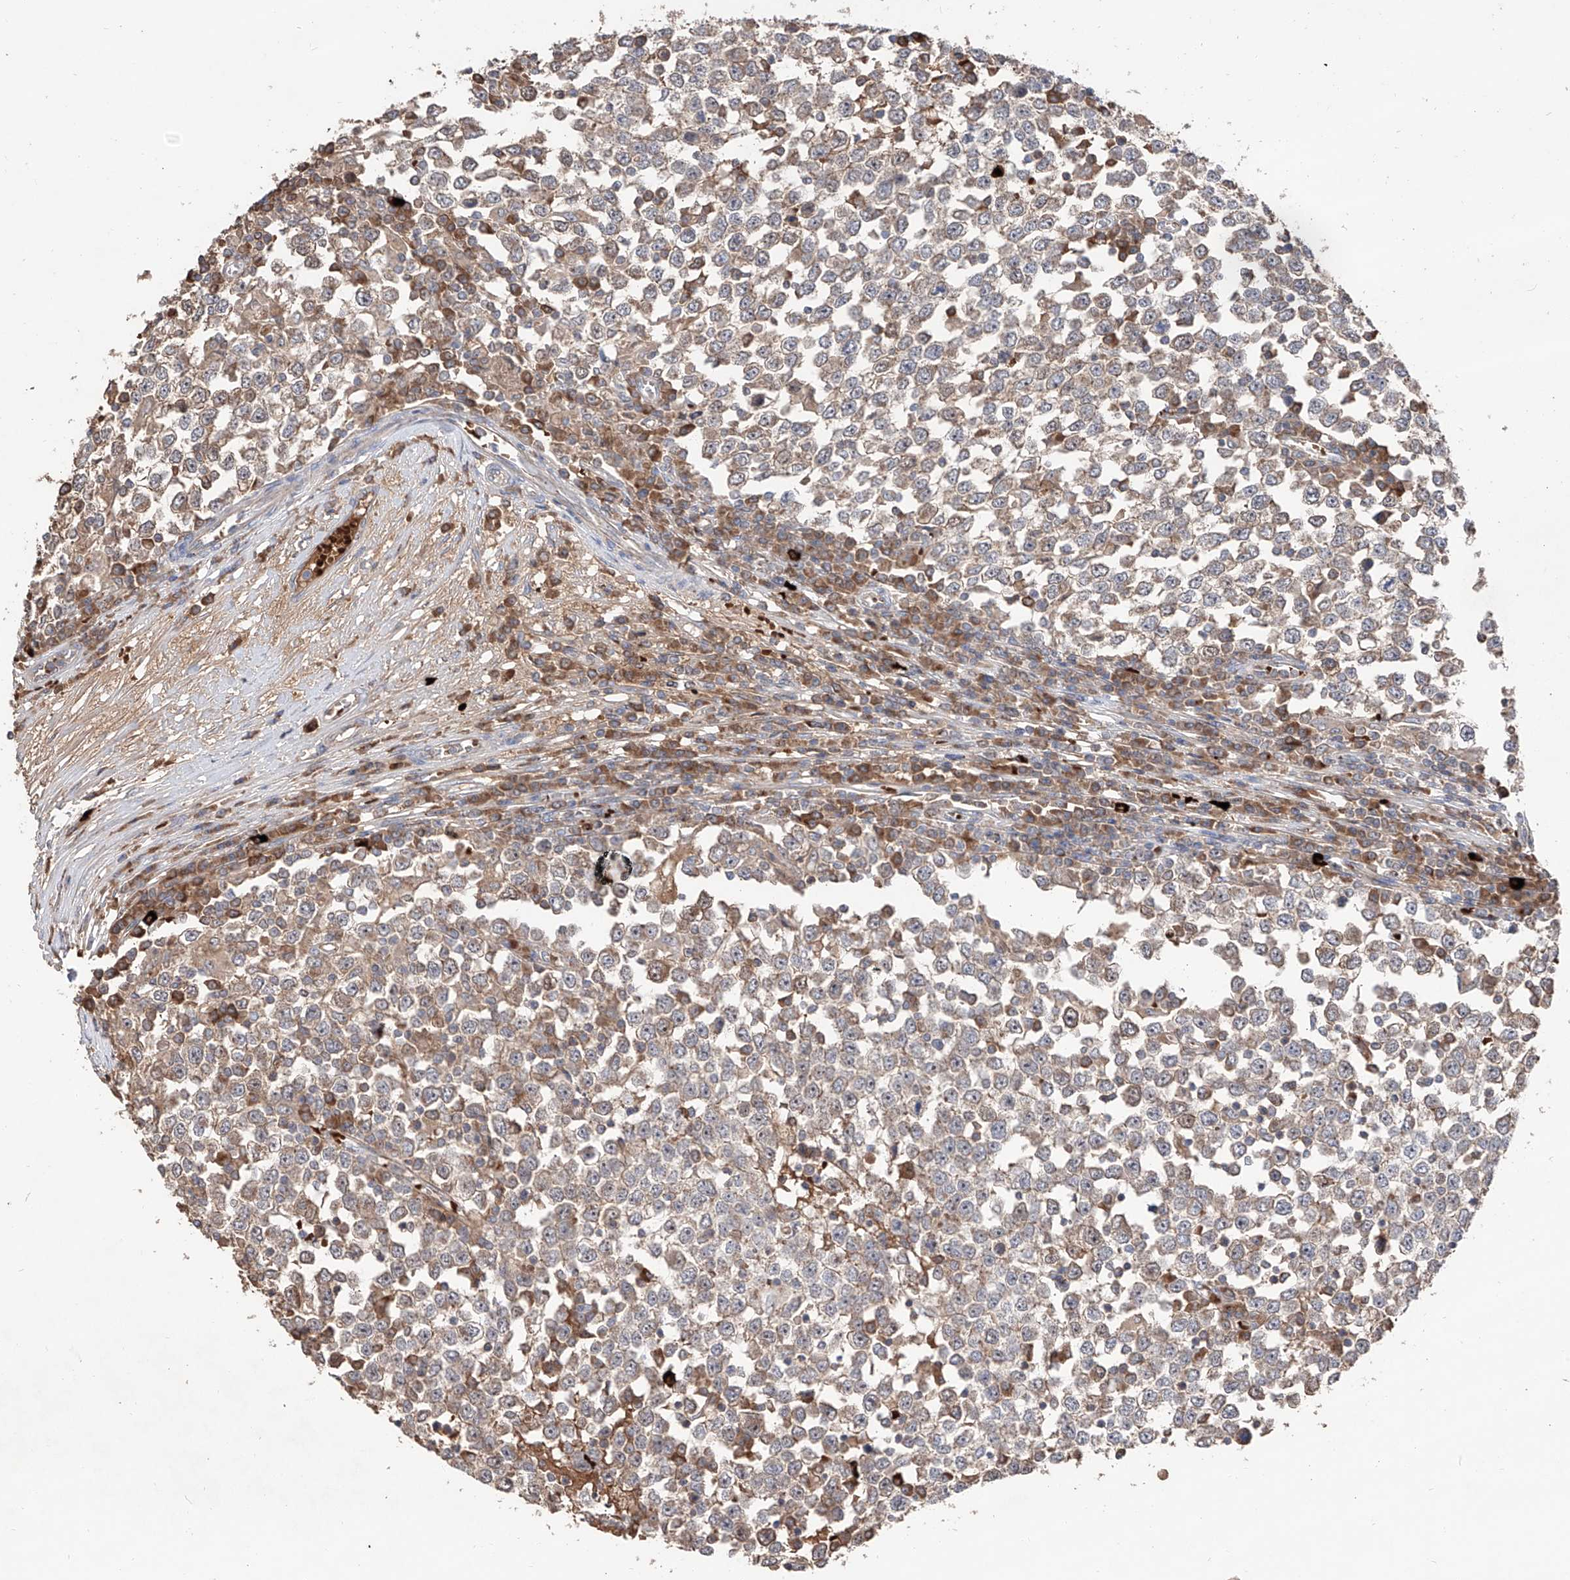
{"staining": {"intensity": "weak", "quantity": "25%-75%", "location": "cytoplasmic/membranous"}, "tissue": "testis cancer", "cell_type": "Tumor cells", "image_type": "cancer", "snomed": [{"axis": "morphology", "description": "Seminoma, NOS"}, {"axis": "topography", "description": "Testis"}], "caption": "Immunohistochemical staining of testis cancer exhibits low levels of weak cytoplasmic/membranous staining in about 25%-75% of tumor cells. (IHC, brightfield microscopy, high magnification).", "gene": "EDN1", "patient": {"sex": "male", "age": 65}}